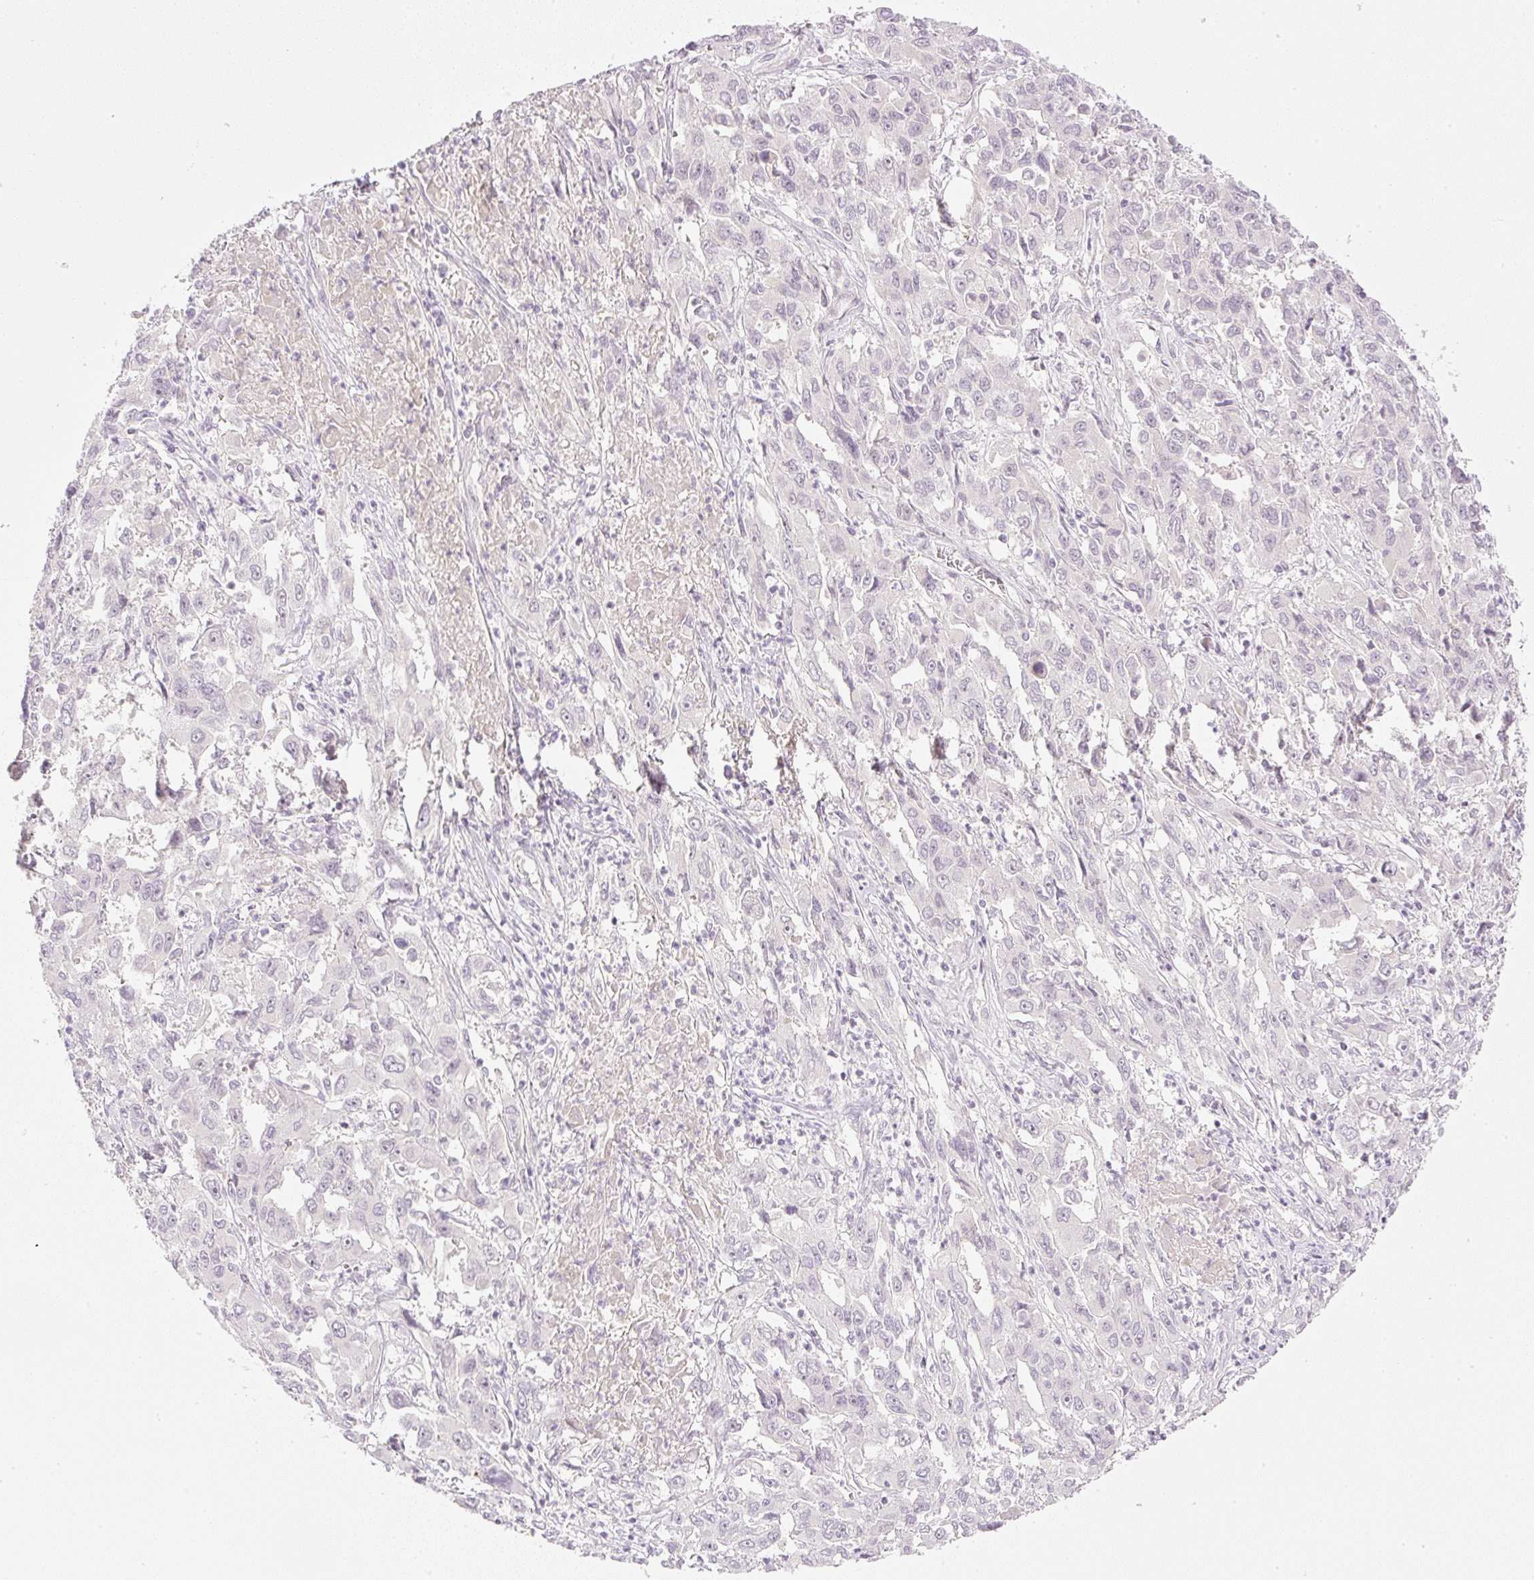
{"staining": {"intensity": "negative", "quantity": "none", "location": "none"}, "tissue": "liver cancer", "cell_type": "Tumor cells", "image_type": "cancer", "snomed": [{"axis": "morphology", "description": "Carcinoma, Hepatocellular, NOS"}, {"axis": "topography", "description": "Liver"}], "caption": "This is a image of IHC staining of liver cancer, which shows no positivity in tumor cells.", "gene": "AAR2", "patient": {"sex": "male", "age": 63}}